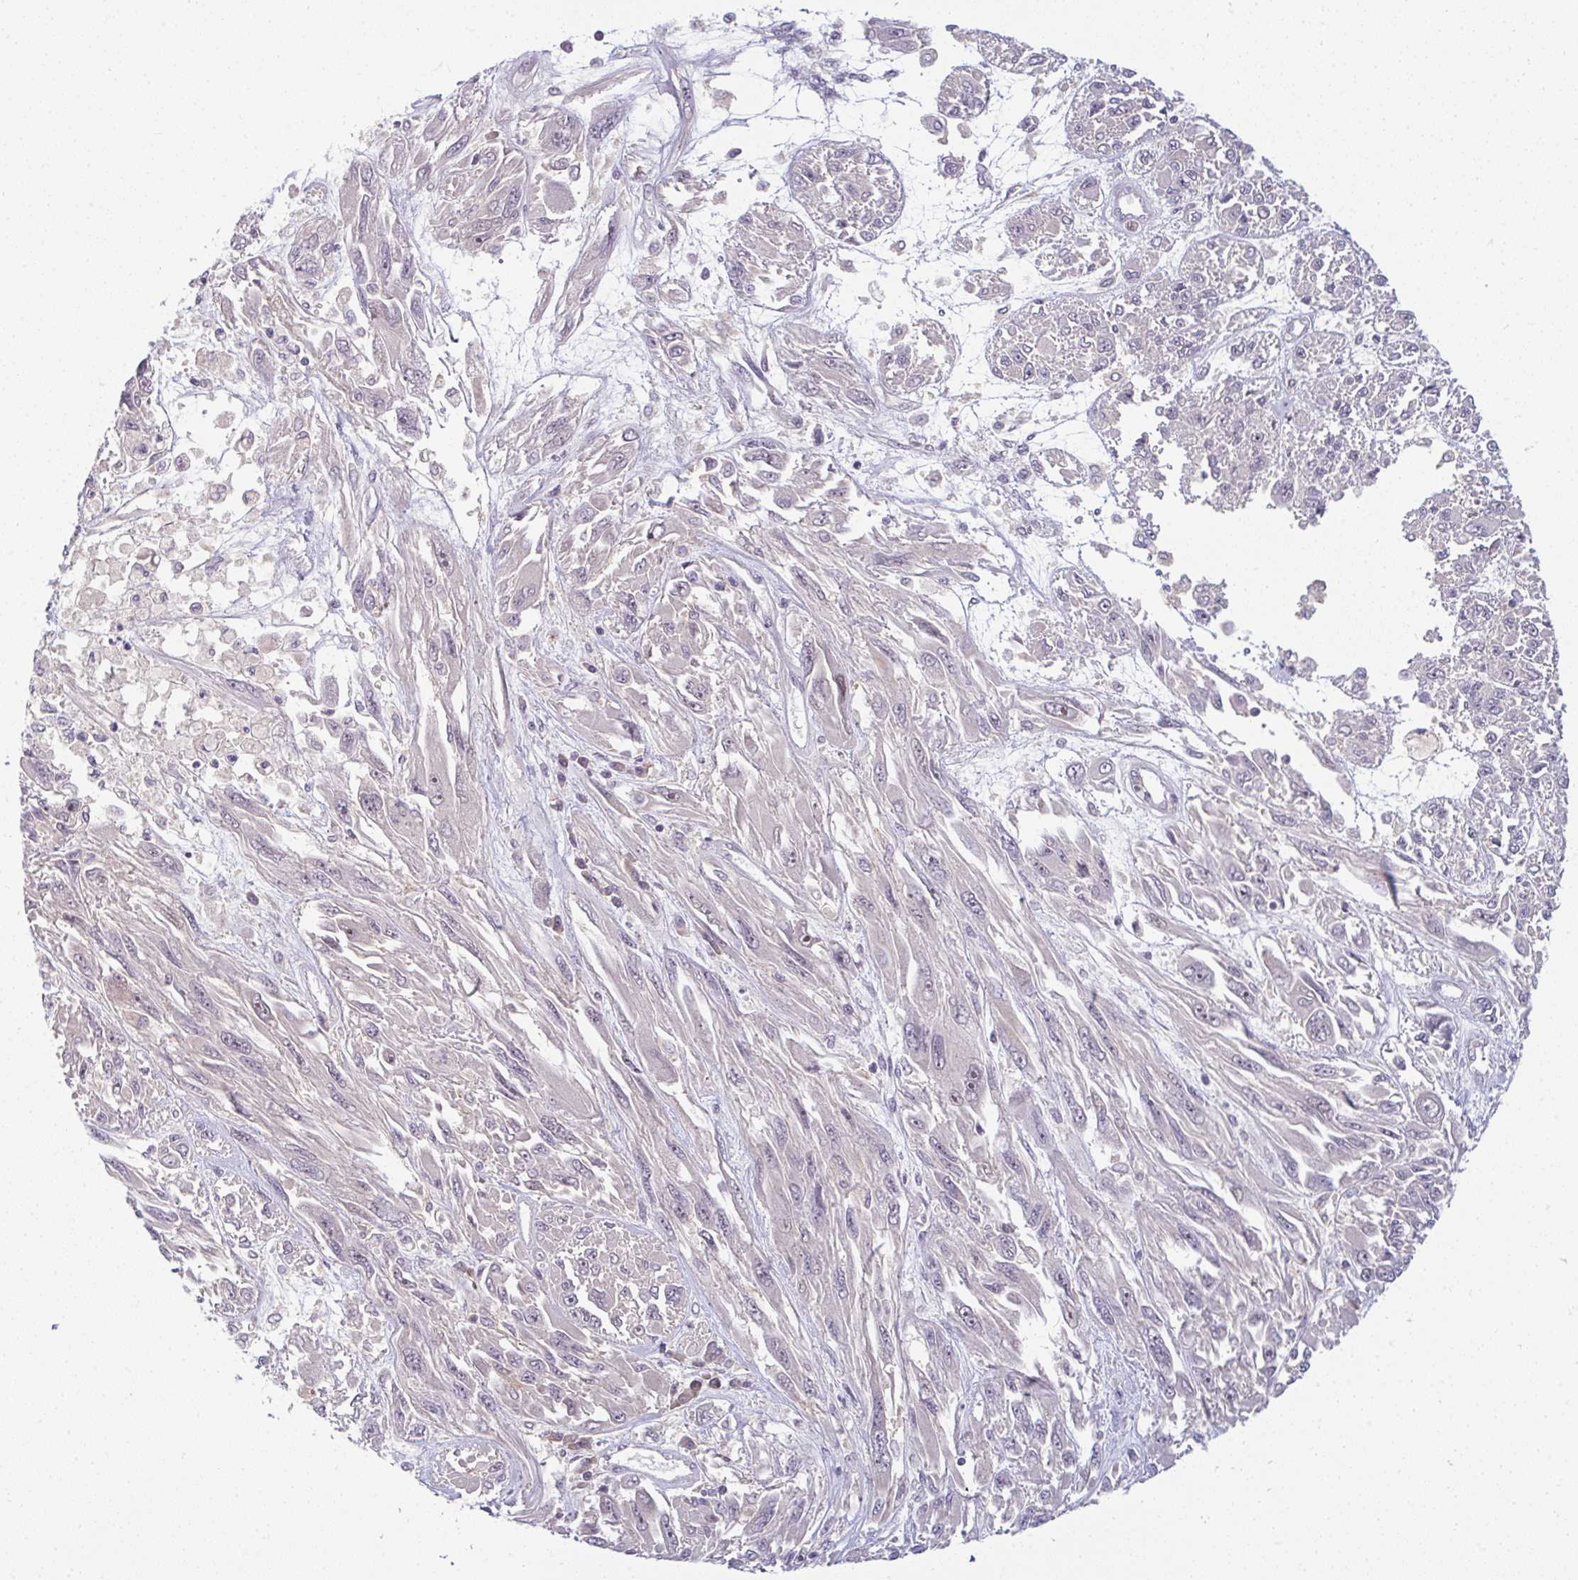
{"staining": {"intensity": "negative", "quantity": "none", "location": "none"}, "tissue": "melanoma", "cell_type": "Tumor cells", "image_type": "cancer", "snomed": [{"axis": "morphology", "description": "Malignant melanoma, NOS"}, {"axis": "topography", "description": "Skin"}], "caption": "High magnification brightfield microscopy of melanoma stained with DAB (3,3'-diaminobenzidine) (brown) and counterstained with hematoxylin (blue): tumor cells show no significant expression. (DAB IHC, high magnification).", "gene": "PPFIA4", "patient": {"sex": "female", "age": 91}}